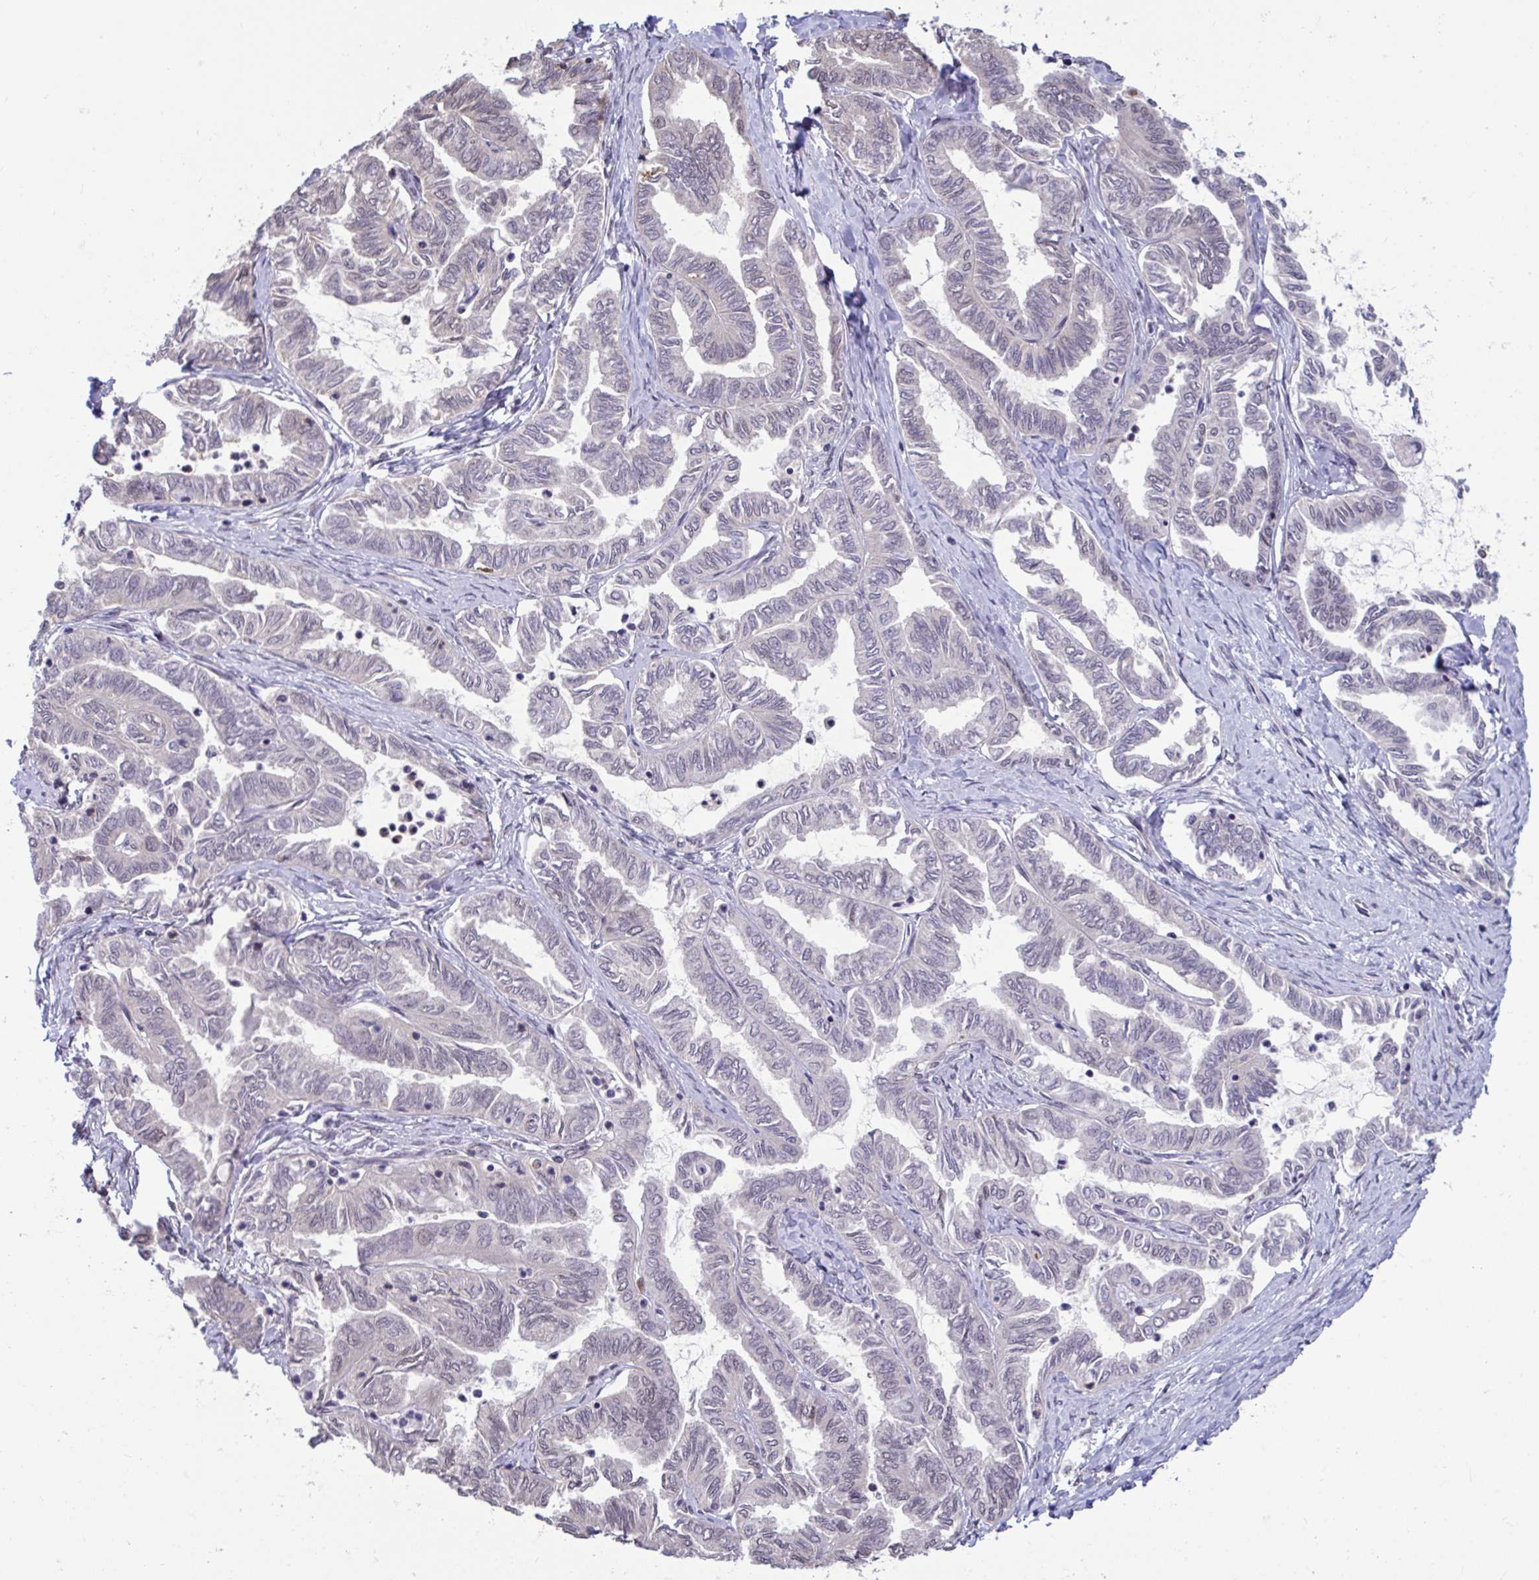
{"staining": {"intensity": "negative", "quantity": "none", "location": "none"}, "tissue": "ovarian cancer", "cell_type": "Tumor cells", "image_type": "cancer", "snomed": [{"axis": "morphology", "description": "Carcinoma, endometroid"}, {"axis": "topography", "description": "Ovary"}], "caption": "Human ovarian cancer (endometroid carcinoma) stained for a protein using immunohistochemistry exhibits no staining in tumor cells.", "gene": "HNRNPDL", "patient": {"sex": "female", "age": 70}}